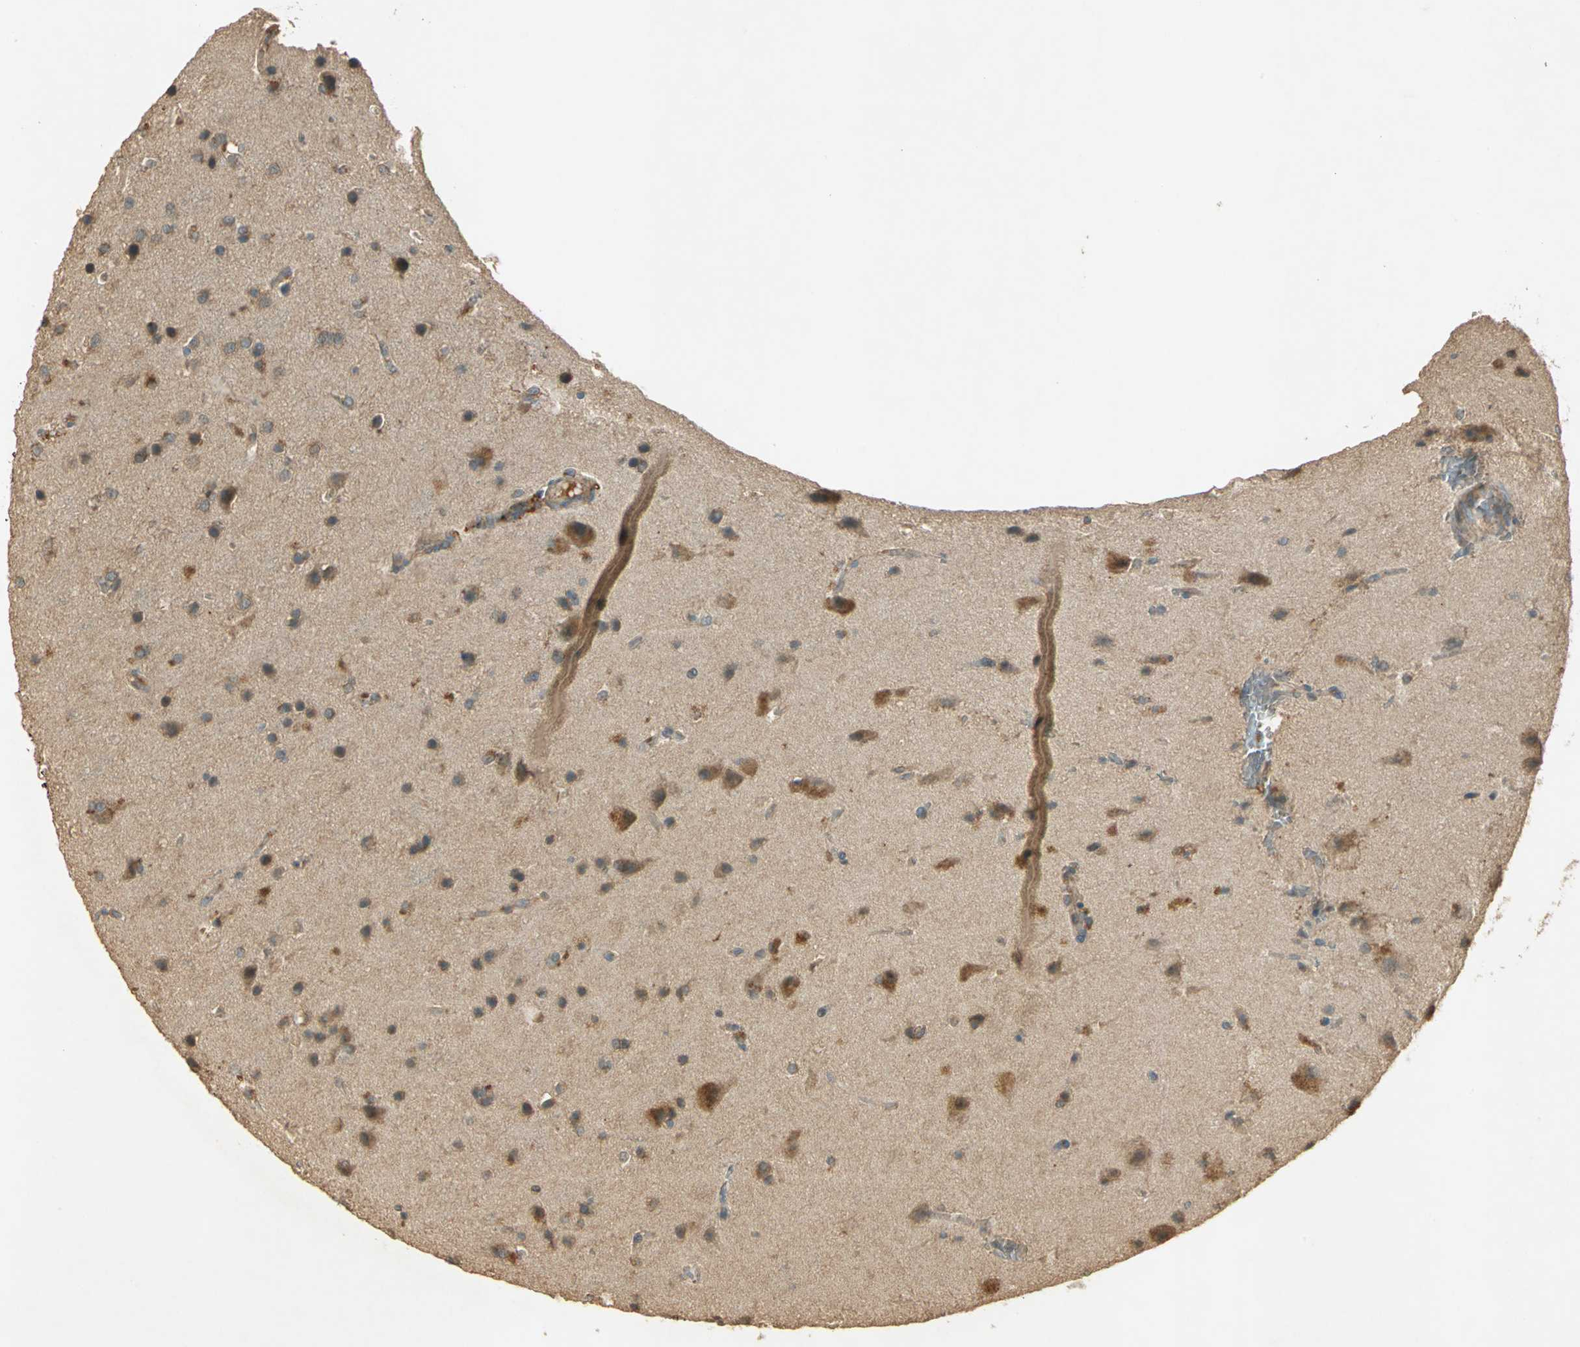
{"staining": {"intensity": "strong", "quantity": "<25%", "location": "cytoplasmic/membranous"}, "tissue": "glioma", "cell_type": "Tumor cells", "image_type": "cancer", "snomed": [{"axis": "morphology", "description": "Glioma, malignant, Low grade"}, {"axis": "topography", "description": "Cerebral cortex"}], "caption": "Protein staining of glioma tissue reveals strong cytoplasmic/membranous positivity in about <25% of tumor cells.", "gene": "KEAP1", "patient": {"sex": "female", "age": 47}}